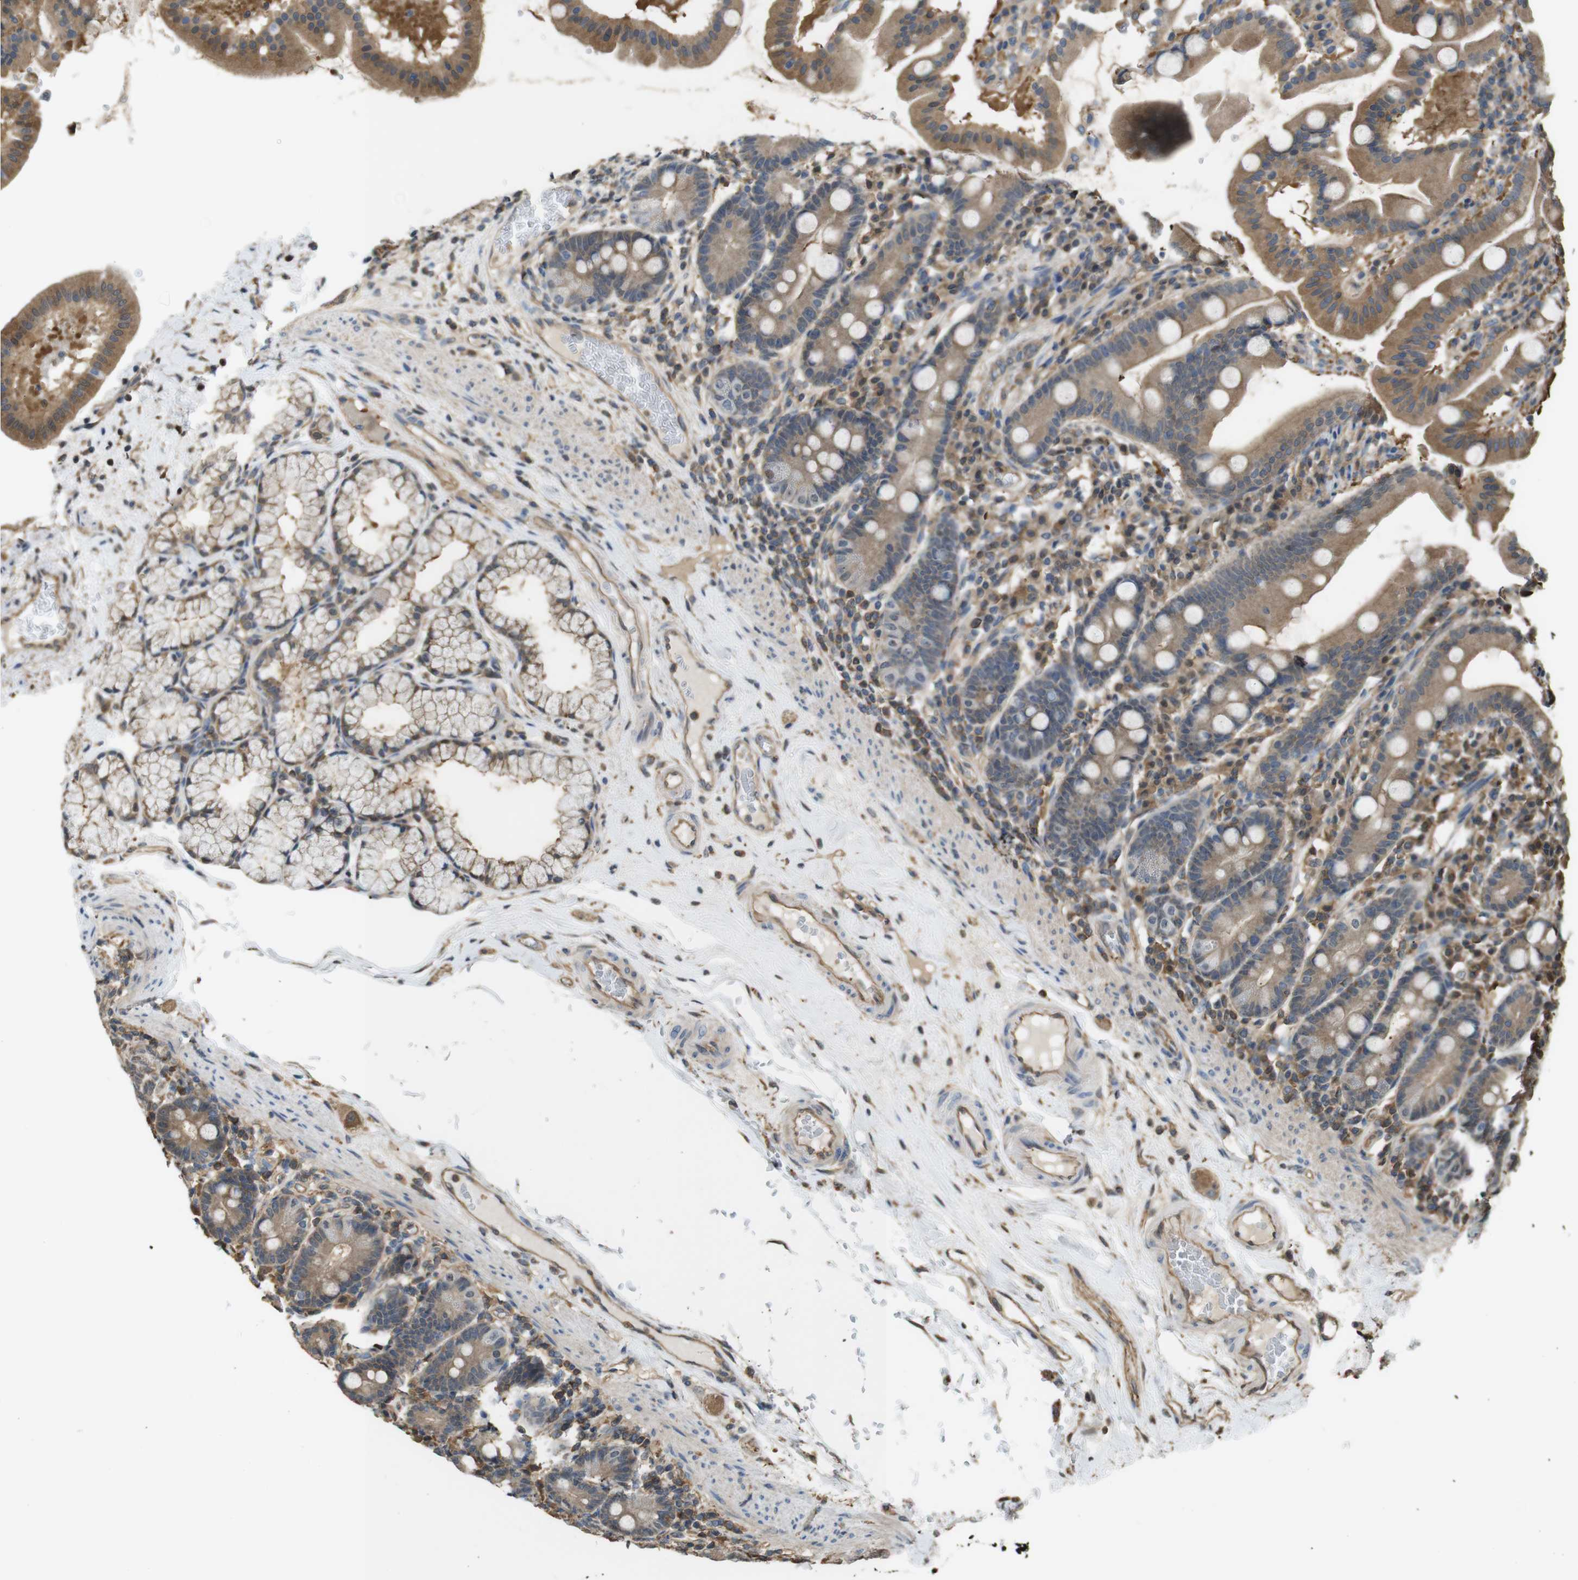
{"staining": {"intensity": "moderate", "quantity": ">75%", "location": "cytoplasmic/membranous"}, "tissue": "duodenum", "cell_type": "Glandular cells", "image_type": "normal", "snomed": [{"axis": "morphology", "description": "Normal tissue, NOS"}, {"axis": "topography", "description": "Duodenum"}], "caption": "An image of human duodenum stained for a protein reveals moderate cytoplasmic/membranous brown staining in glandular cells. Using DAB (3,3'-diaminobenzidine) (brown) and hematoxylin (blue) stains, captured at high magnification using brightfield microscopy.", "gene": "ARHGDIA", "patient": {"sex": "male", "age": 50}}